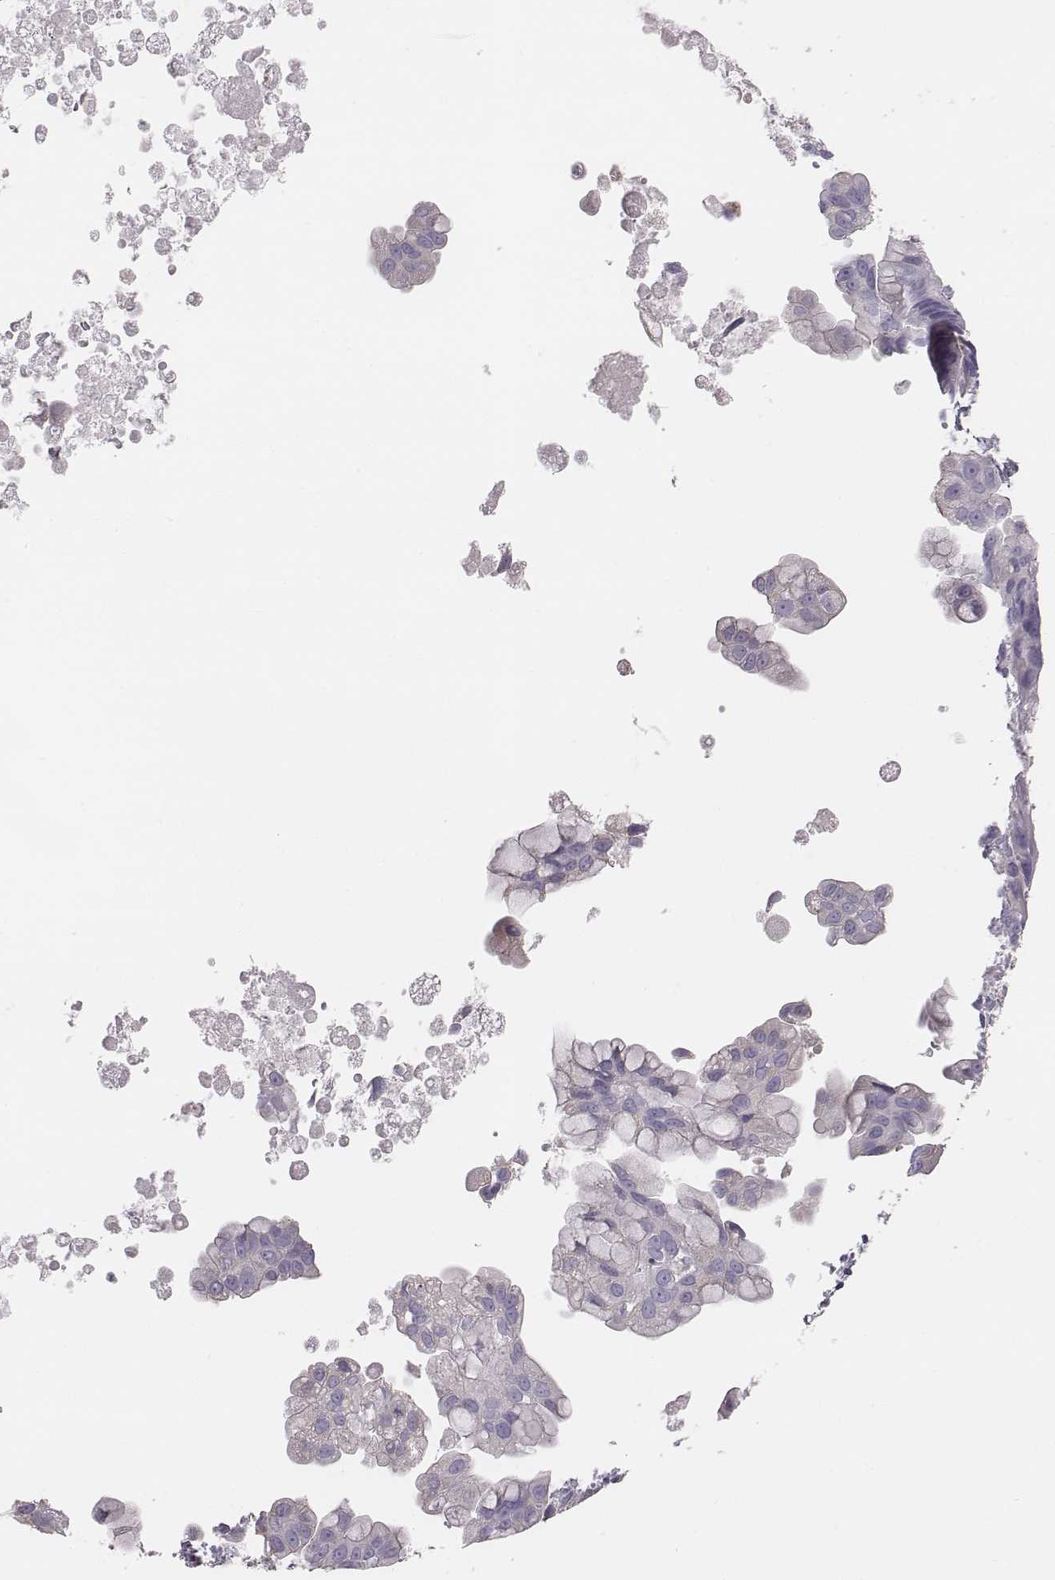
{"staining": {"intensity": "negative", "quantity": "none", "location": "none"}, "tissue": "ovarian cancer", "cell_type": "Tumor cells", "image_type": "cancer", "snomed": [{"axis": "morphology", "description": "Cystadenocarcinoma, mucinous, NOS"}, {"axis": "topography", "description": "Ovary"}], "caption": "Image shows no significant protein staining in tumor cells of ovarian mucinous cystadenocarcinoma. (Stains: DAB immunohistochemistry with hematoxylin counter stain, Microscopy: brightfield microscopy at high magnification).", "gene": "C6orf58", "patient": {"sex": "female", "age": 76}}